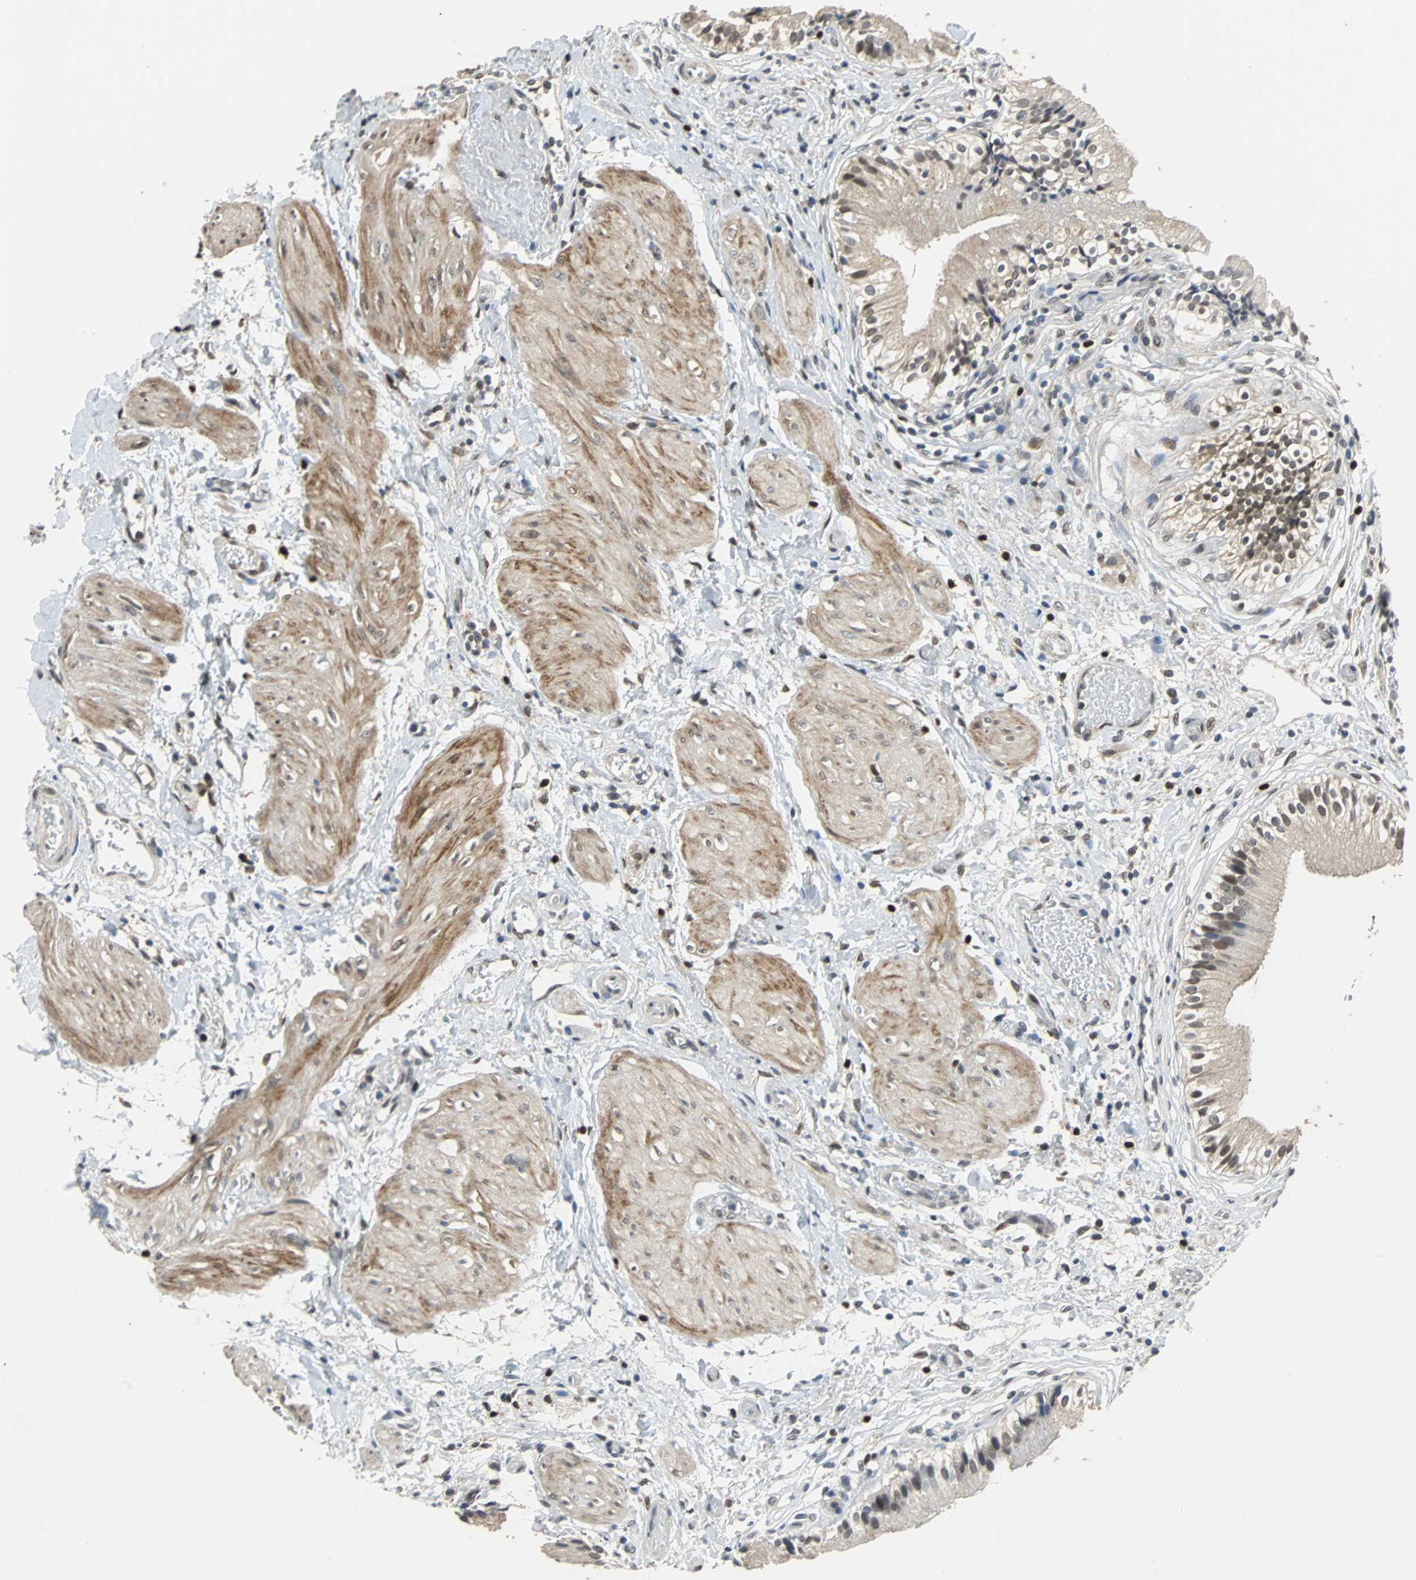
{"staining": {"intensity": "moderate", "quantity": ">75%", "location": "cytoplasmic/membranous,nuclear"}, "tissue": "gallbladder", "cell_type": "Glandular cells", "image_type": "normal", "snomed": [{"axis": "morphology", "description": "Normal tissue, NOS"}, {"axis": "topography", "description": "Gallbladder"}], "caption": "Immunohistochemical staining of unremarkable gallbladder reveals >75% levels of moderate cytoplasmic/membranous,nuclear protein positivity in approximately >75% of glandular cells. Nuclei are stained in blue.", "gene": "PRDX6", "patient": {"sex": "male", "age": 65}}